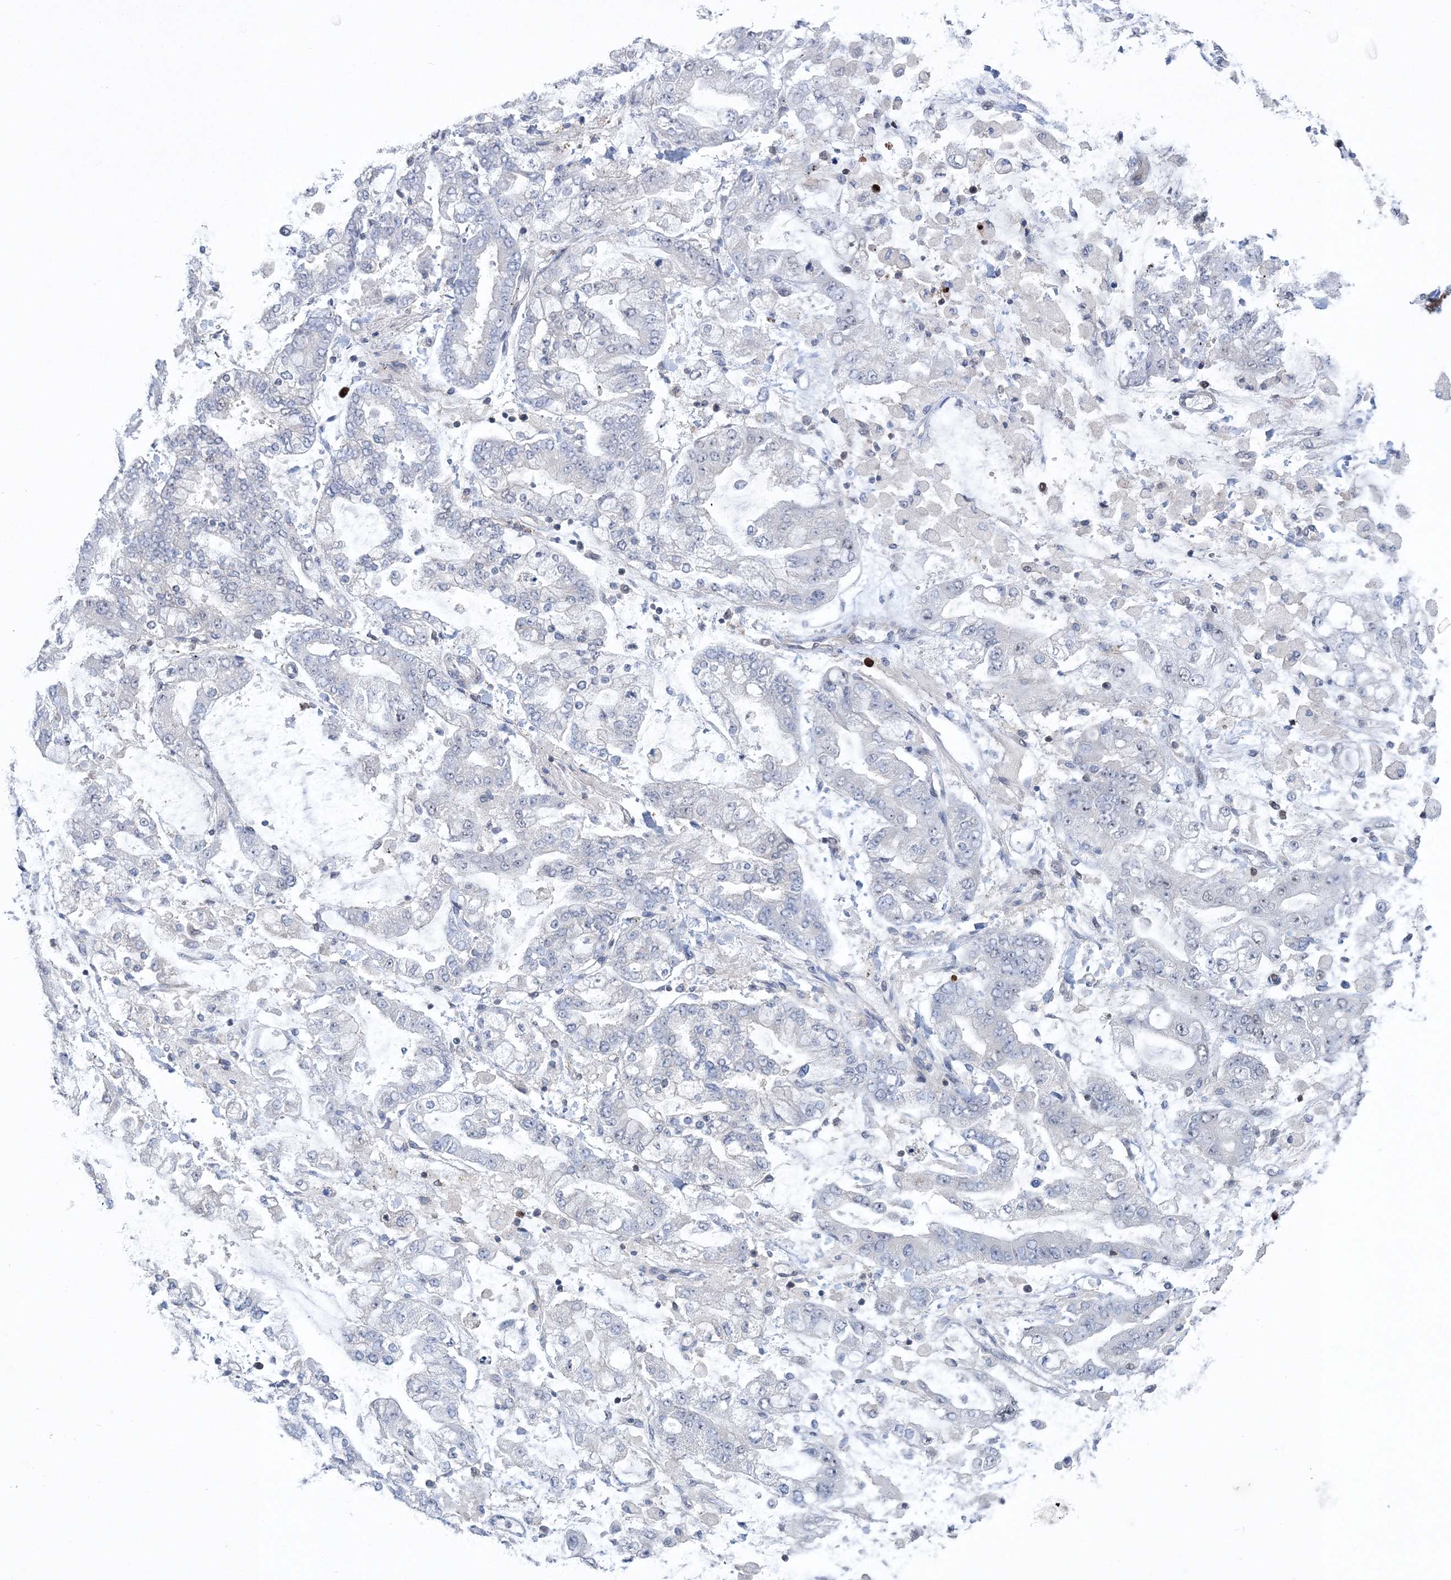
{"staining": {"intensity": "negative", "quantity": "none", "location": "none"}, "tissue": "stomach cancer", "cell_type": "Tumor cells", "image_type": "cancer", "snomed": [{"axis": "morphology", "description": "Normal tissue, NOS"}, {"axis": "morphology", "description": "Adenocarcinoma, NOS"}, {"axis": "topography", "description": "Stomach, upper"}, {"axis": "topography", "description": "Stomach"}], "caption": "The image demonstrates no staining of tumor cells in stomach cancer (adenocarcinoma). (Stains: DAB IHC with hematoxylin counter stain, Microscopy: brightfield microscopy at high magnification).", "gene": "PDS5A", "patient": {"sex": "male", "age": 76}}